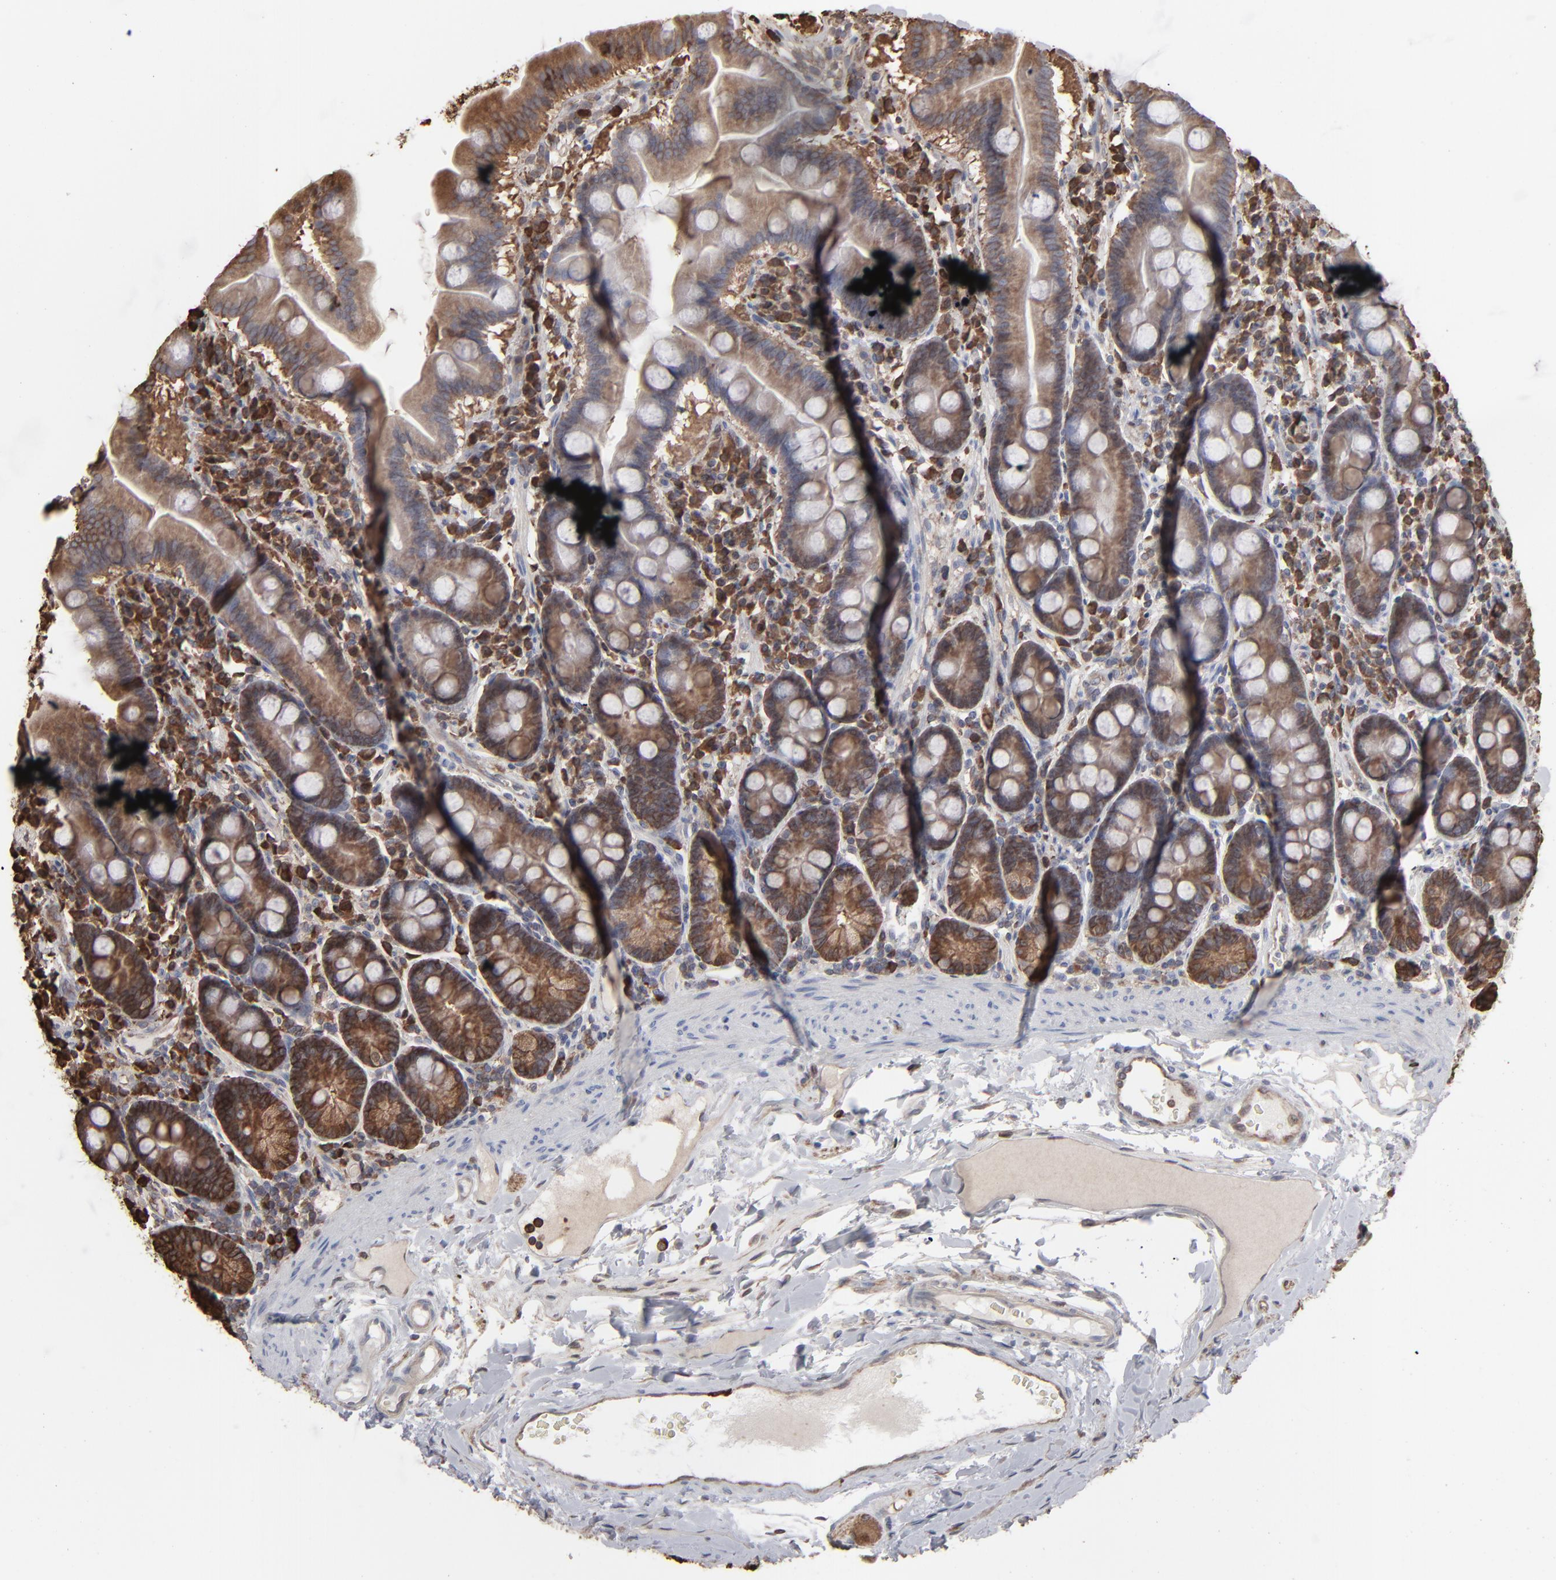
{"staining": {"intensity": "strong", "quantity": ">75%", "location": "cytoplasmic/membranous"}, "tissue": "duodenum", "cell_type": "Glandular cells", "image_type": "normal", "snomed": [{"axis": "morphology", "description": "Normal tissue, NOS"}, {"axis": "topography", "description": "Duodenum"}], "caption": "Immunohistochemical staining of normal human duodenum shows >75% levels of strong cytoplasmic/membranous protein expression in approximately >75% of glandular cells. (DAB IHC, brown staining for protein, blue staining for nuclei).", "gene": "NME1", "patient": {"sex": "male", "age": 50}}